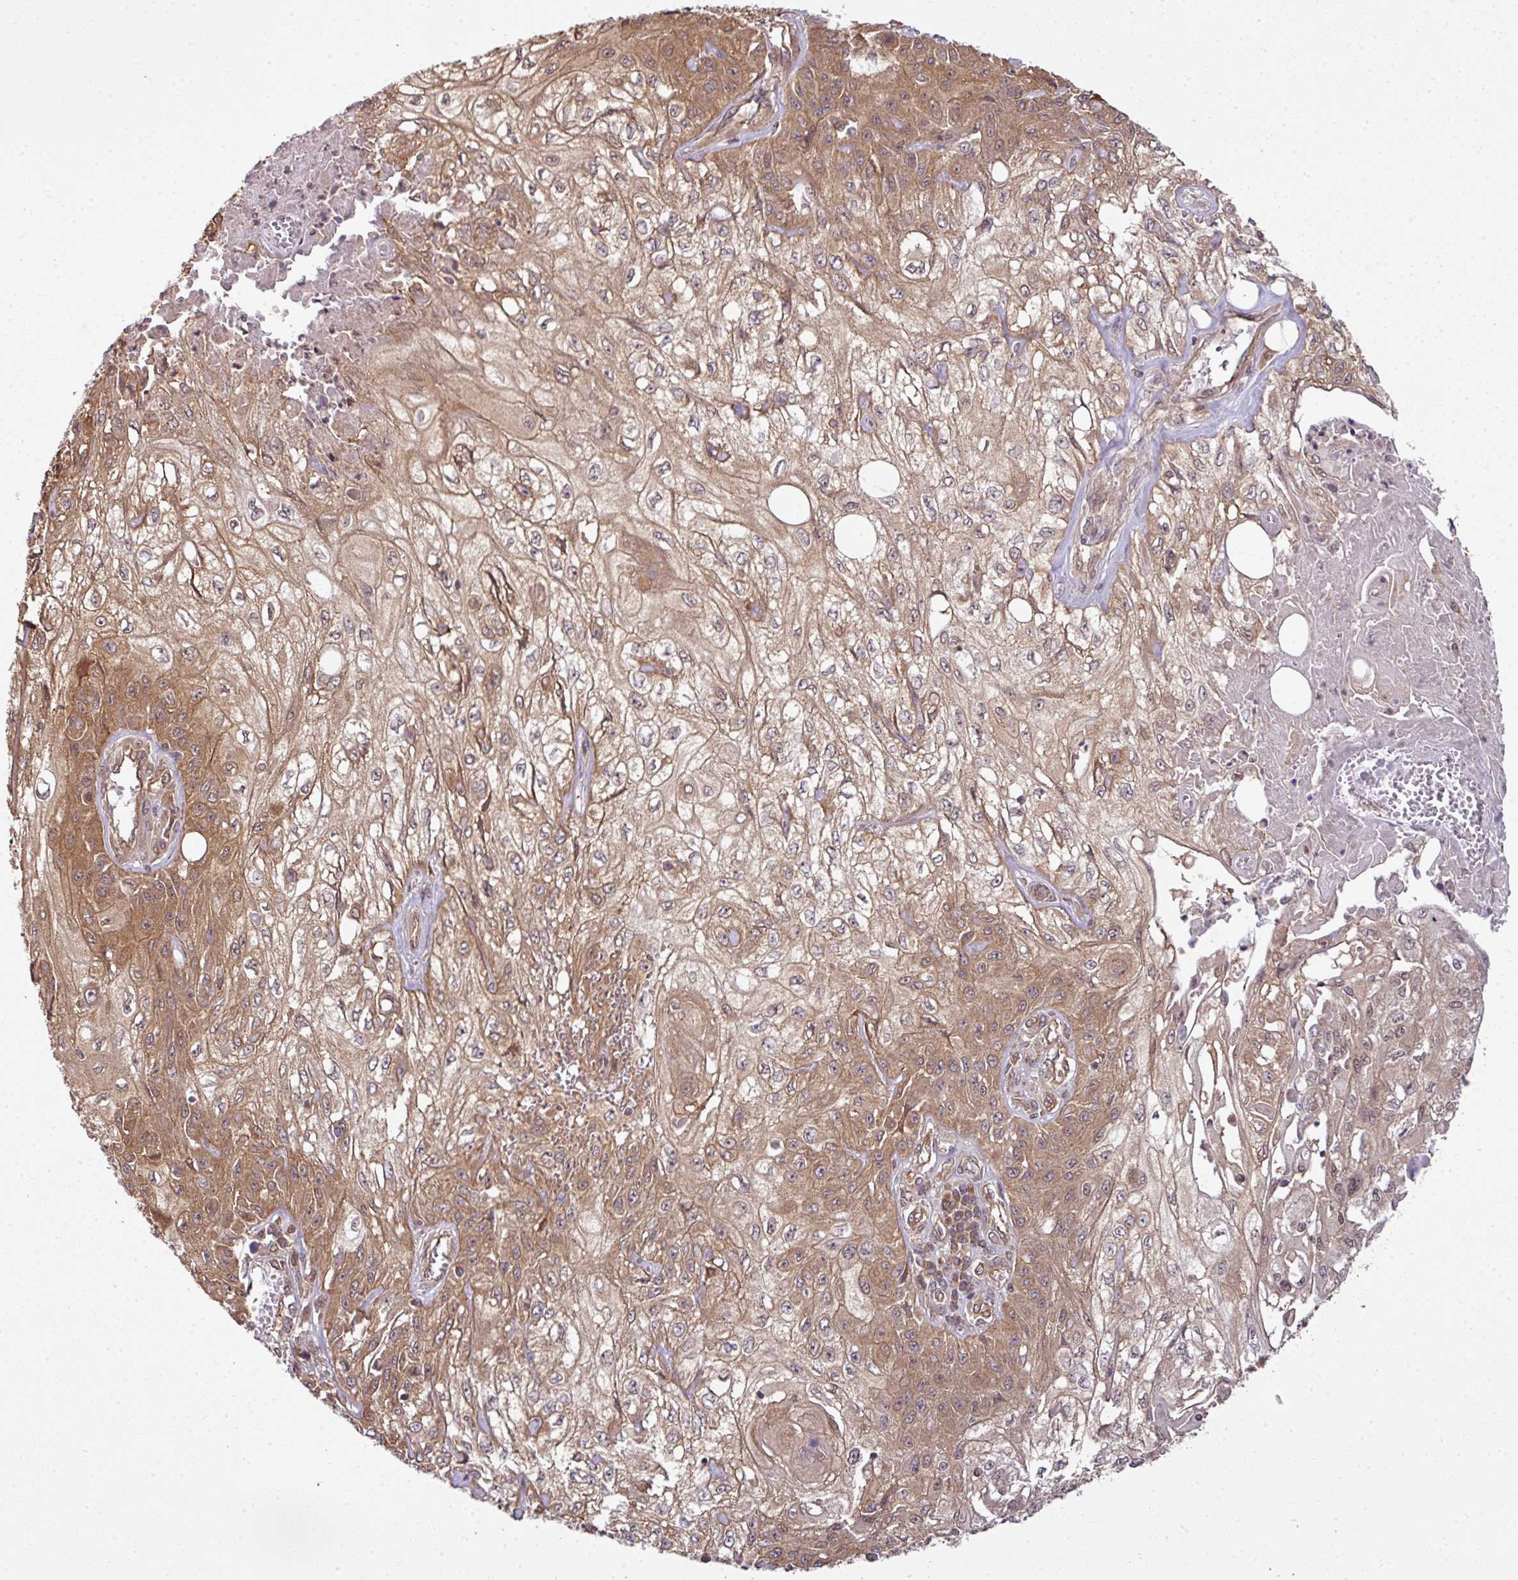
{"staining": {"intensity": "moderate", "quantity": ">75%", "location": "cytoplasmic/membranous"}, "tissue": "skin cancer", "cell_type": "Tumor cells", "image_type": "cancer", "snomed": [{"axis": "morphology", "description": "Squamous cell carcinoma, NOS"}, {"axis": "morphology", "description": "Squamous cell carcinoma, metastatic, NOS"}, {"axis": "topography", "description": "Skin"}, {"axis": "topography", "description": "Lymph node"}], "caption": "An immunohistochemistry histopathology image of neoplastic tissue is shown. Protein staining in brown shows moderate cytoplasmic/membranous positivity in skin cancer (metastatic squamous cell carcinoma) within tumor cells.", "gene": "ANKRD18A", "patient": {"sex": "male", "age": 75}}